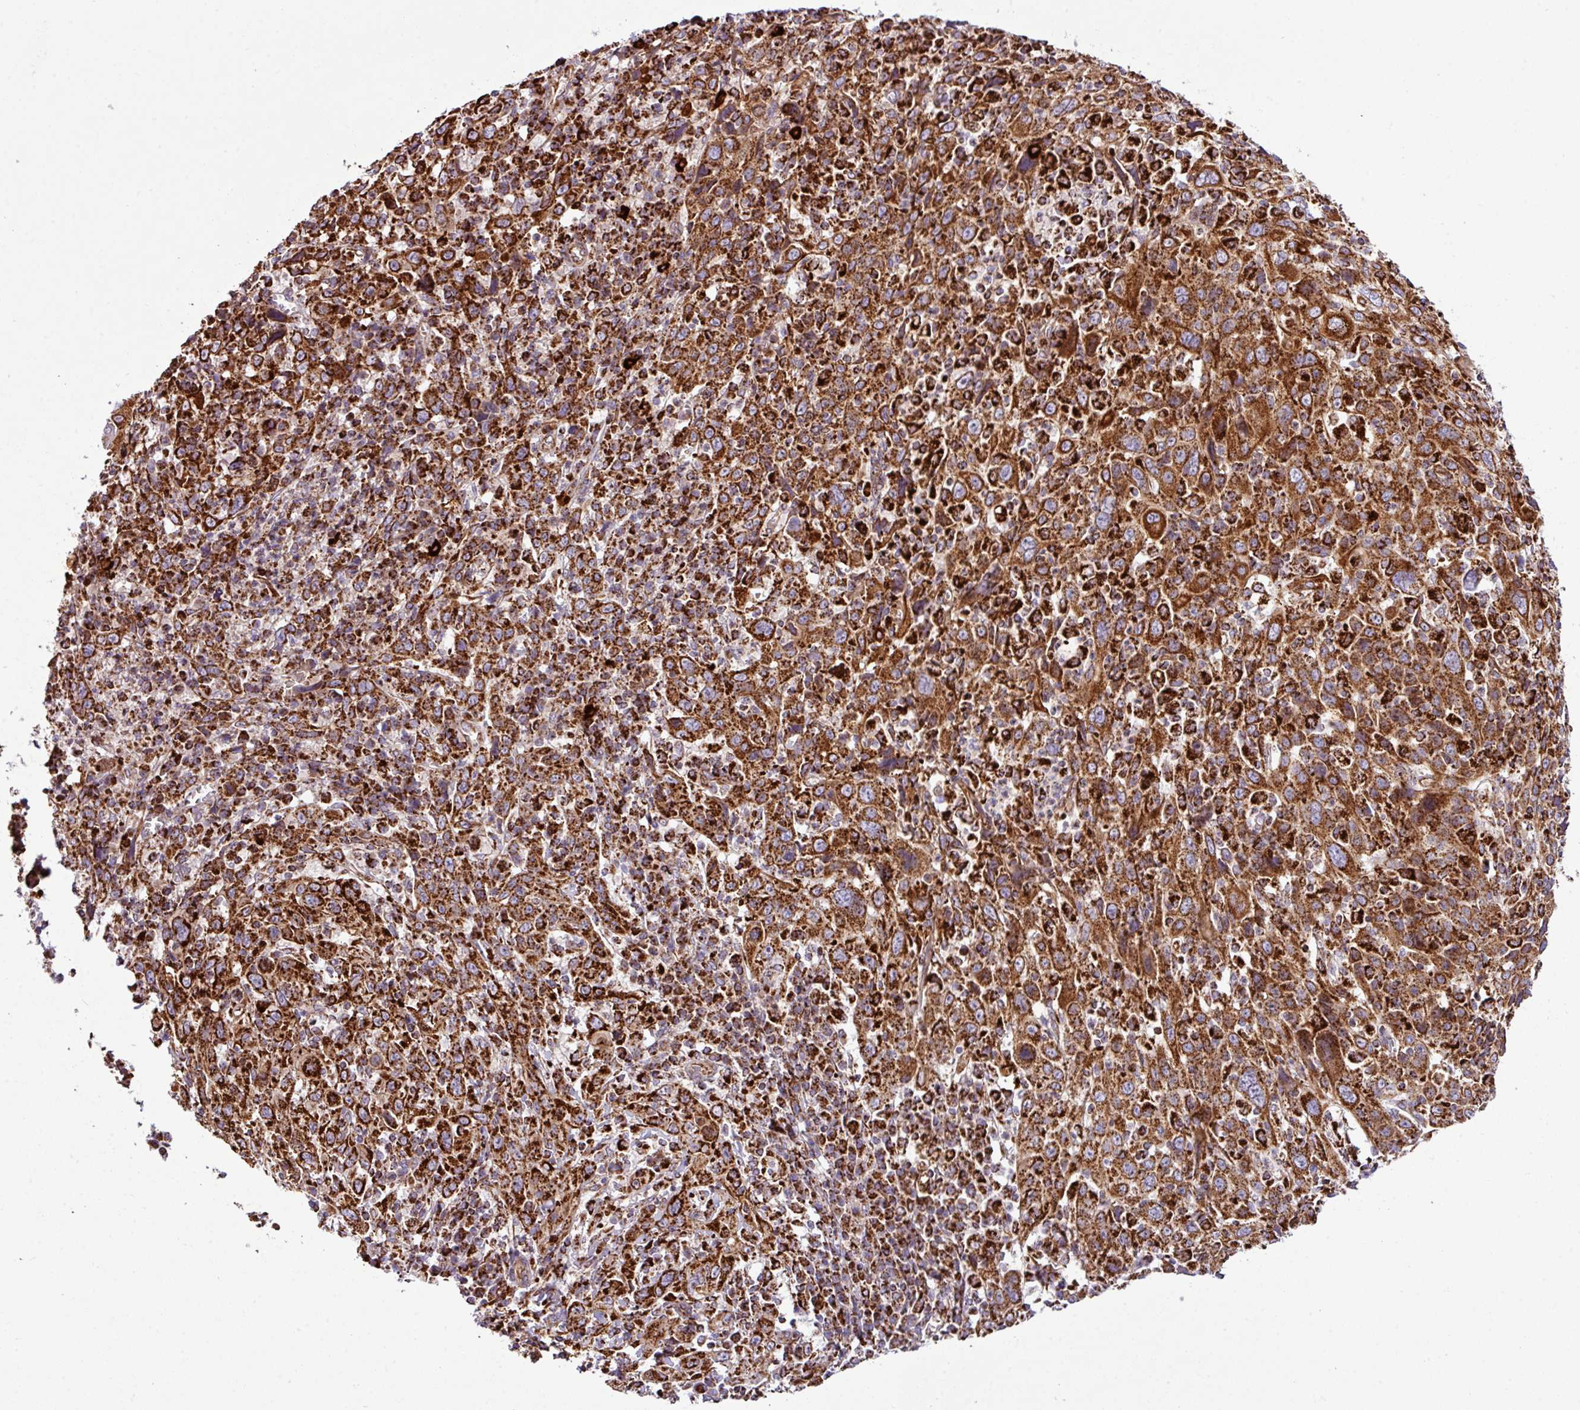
{"staining": {"intensity": "strong", "quantity": ">75%", "location": "cytoplasmic/membranous"}, "tissue": "cervical cancer", "cell_type": "Tumor cells", "image_type": "cancer", "snomed": [{"axis": "morphology", "description": "Squamous cell carcinoma, NOS"}, {"axis": "topography", "description": "Cervix"}], "caption": "IHC photomicrograph of neoplastic tissue: human cervical cancer stained using IHC demonstrates high levels of strong protein expression localized specifically in the cytoplasmic/membranous of tumor cells, appearing as a cytoplasmic/membranous brown color.", "gene": "ZNF569", "patient": {"sex": "female", "age": 46}}